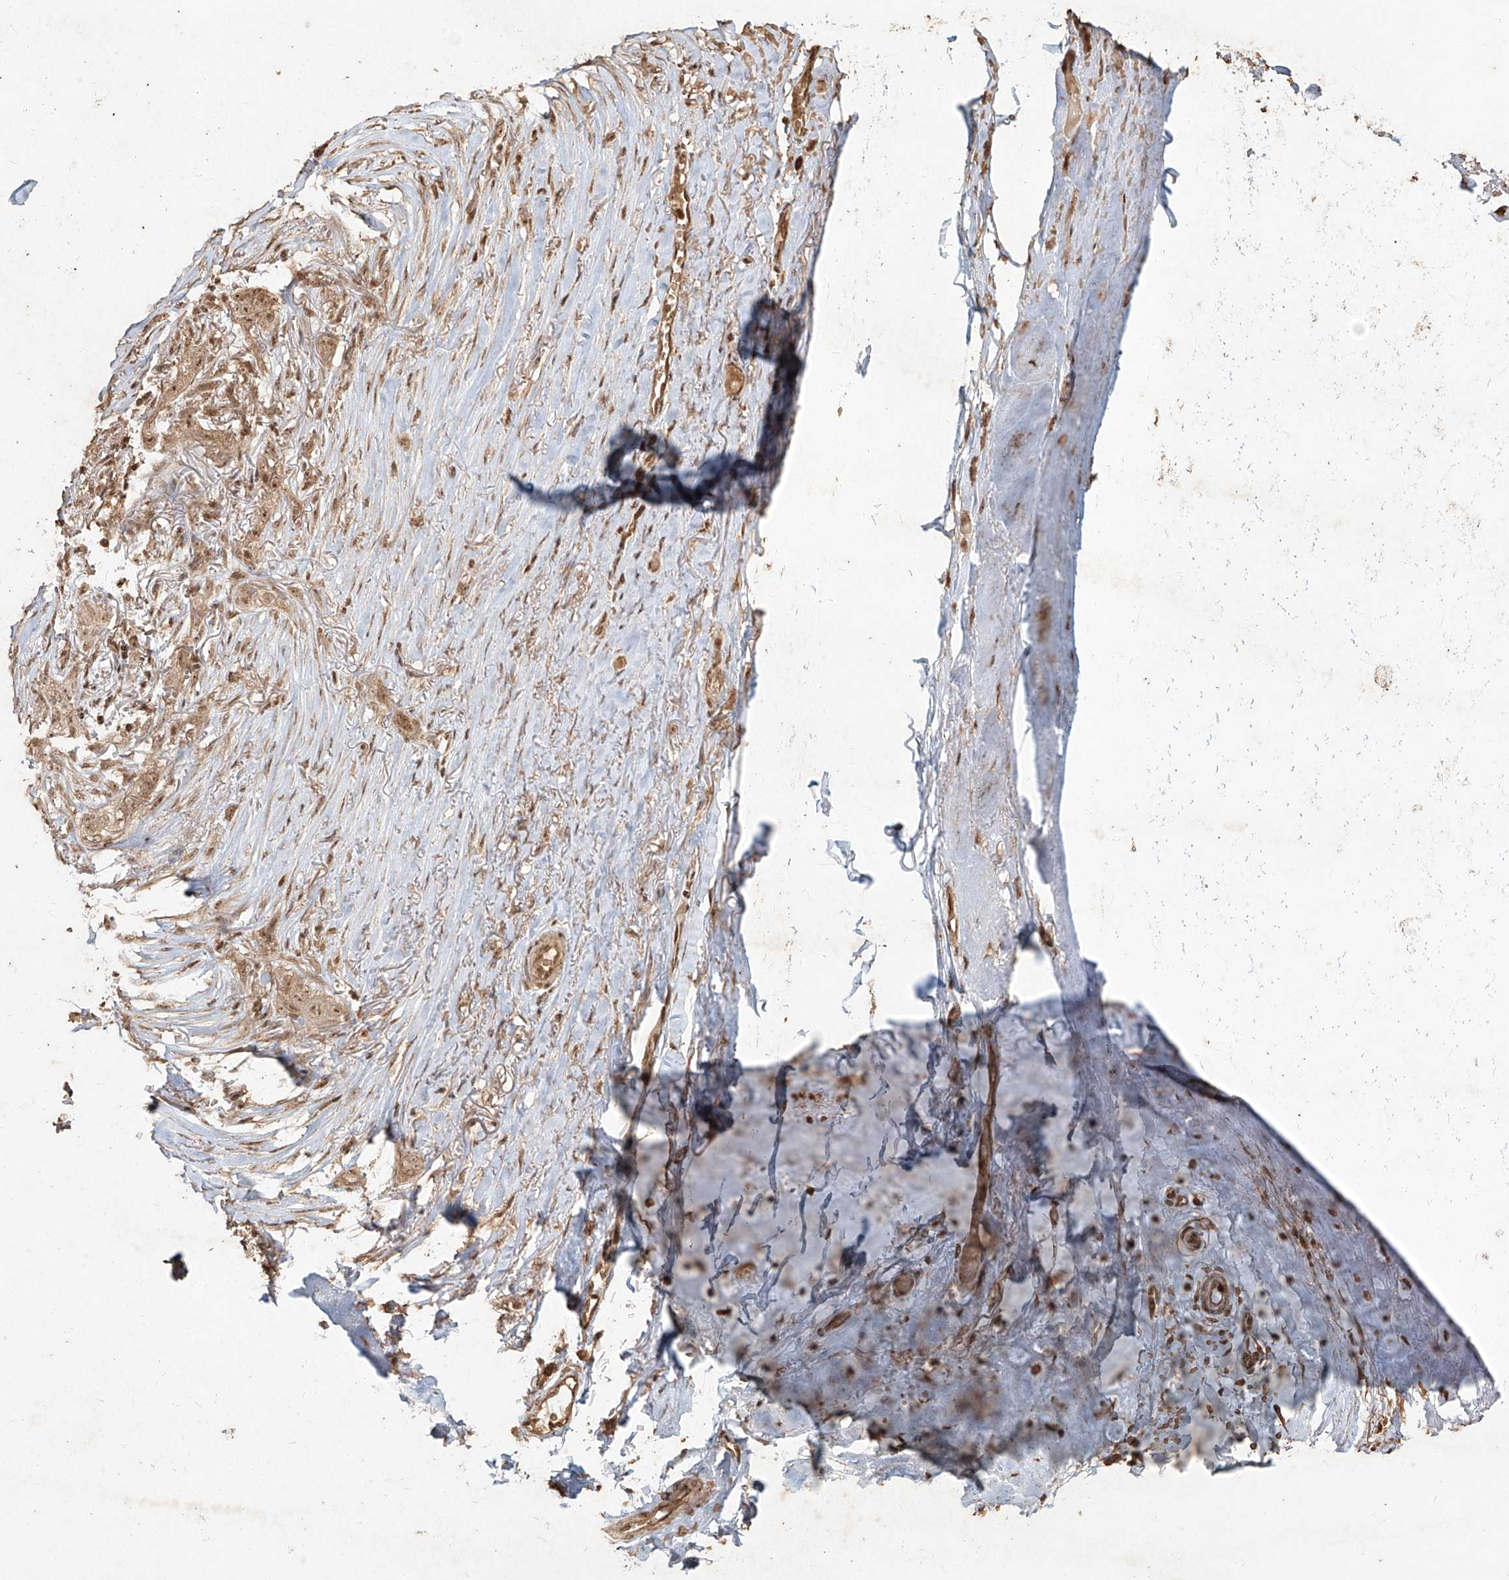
{"staining": {"intensity": "strong", "quantity": ">75%", "location": "cytoplasmic/membranous,nuclear"}, "tissue": "adipose tissue", "cell_type": "Adipocytes", "image_type": "normal", "snomed": [{"axis": "morphology", "description": "Normal tissue, NOS"}, {"axis": "morphology", "description": "Basal cell carcinoma"}, {"axis": "topography", "description": "Skin"}], "caption": "Strong cytoplasmic/membranous,nuclear protein staining is present in about >75% of adipocytes in adipose tissue. The staining was performed using DAB to visualize the protein expression in brown, while the nuclei were stained in blue with hematoxylin (Magnification: 20x).", "gene": "UBE2K", "patient": {"sex": "female", "age": 89}}